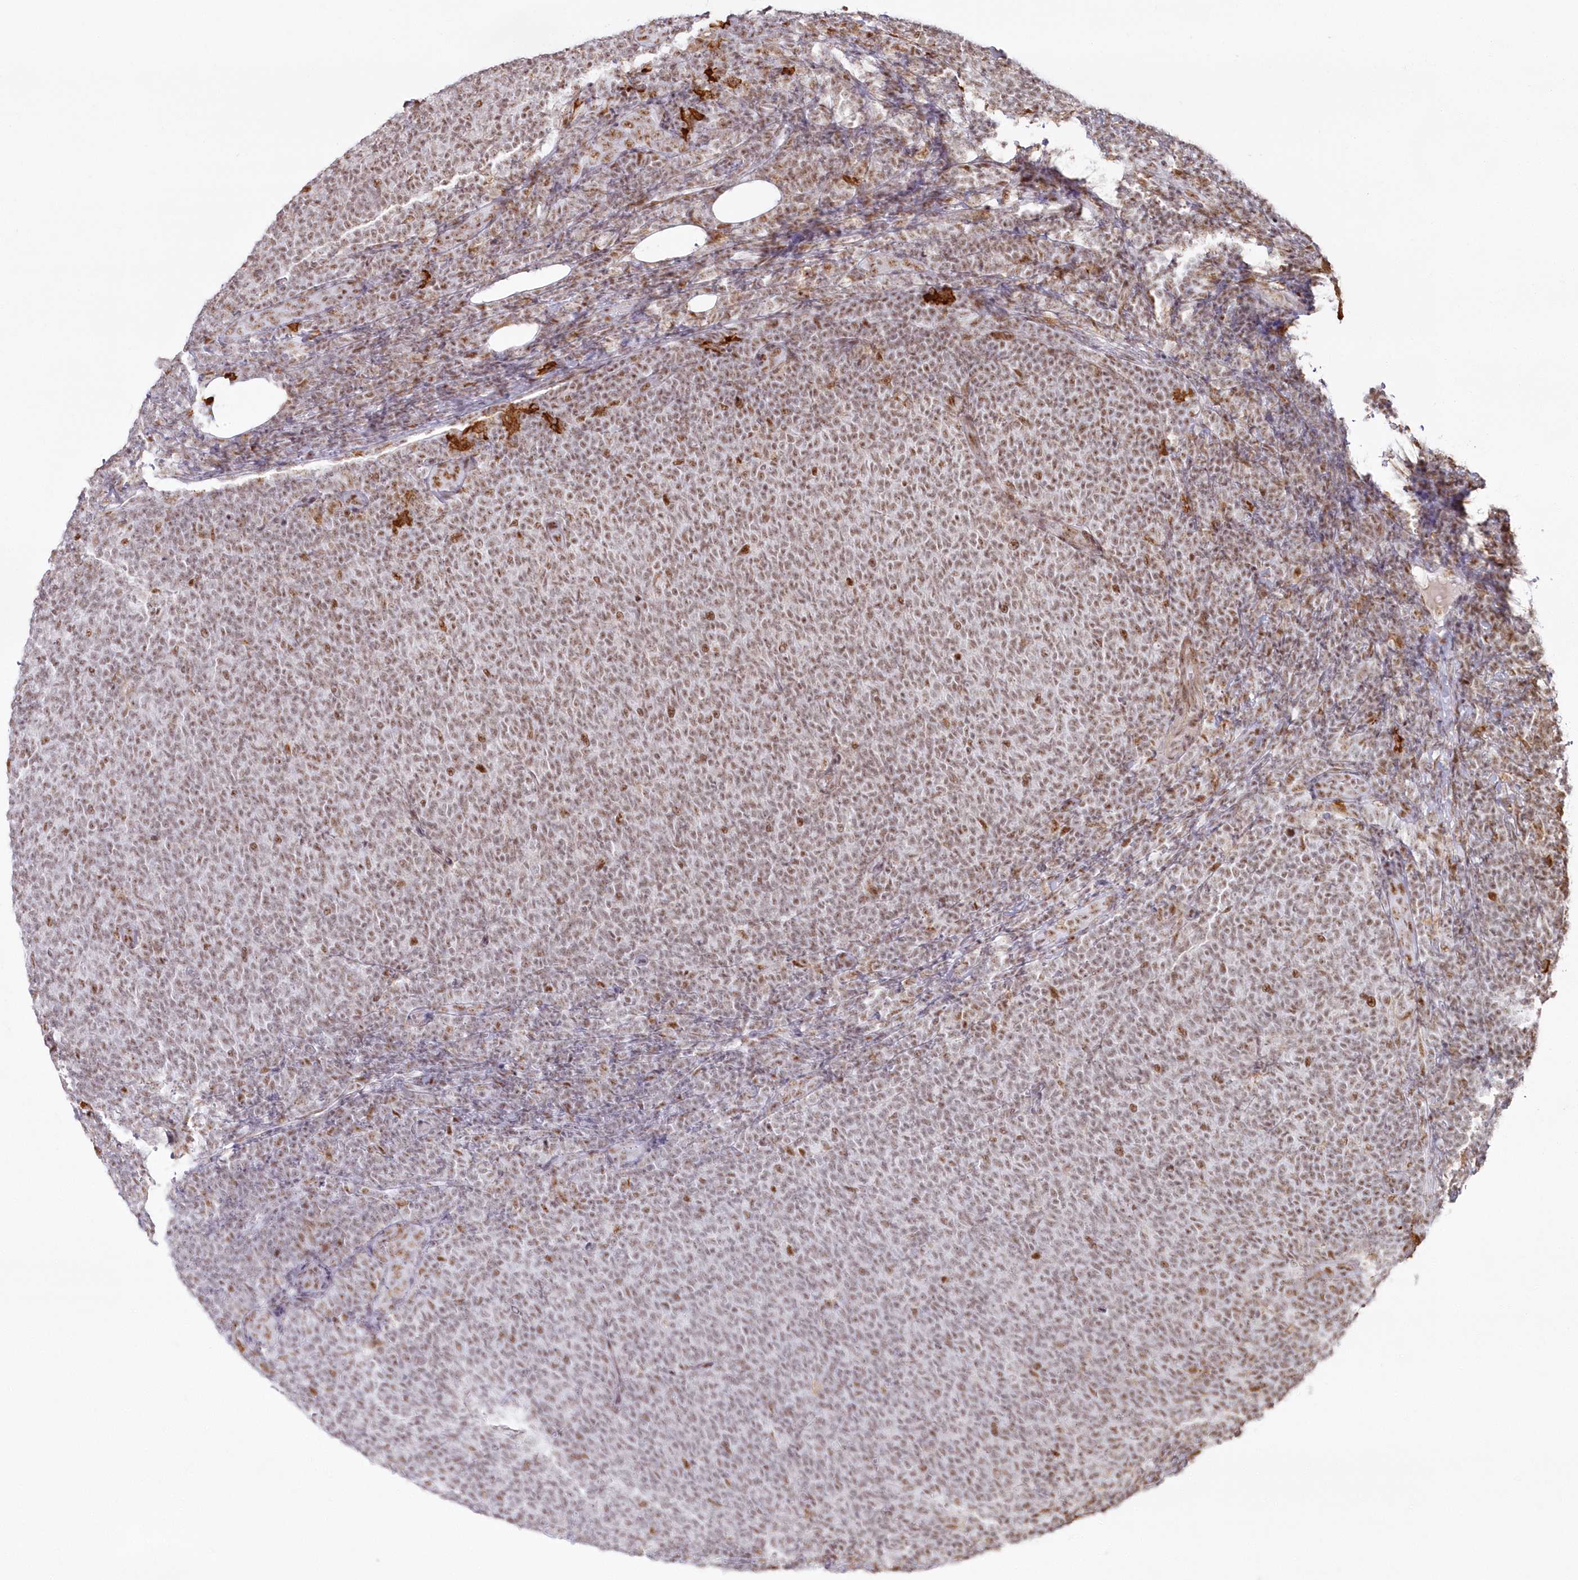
{"staining": {"intensity": "weak", "quantity": ">75%", "location": "nuclear"}, "tissue": "lymphoma", "cell_type": "Tumor cells", "image_type": "cancer", "snomed": [{"axis": "morphology", "description": "Malignant lymphoma, non-Hodgkin's type, Low grade"}, {"axis": "topography", "description": "Lymph node"}], "caption": "The immunohistochemical stain shows weak nuclear staining in tumor cells of lymphoma tissue.", "gene": "DDX46", "patient": {"sex": "male", "age": 66}}